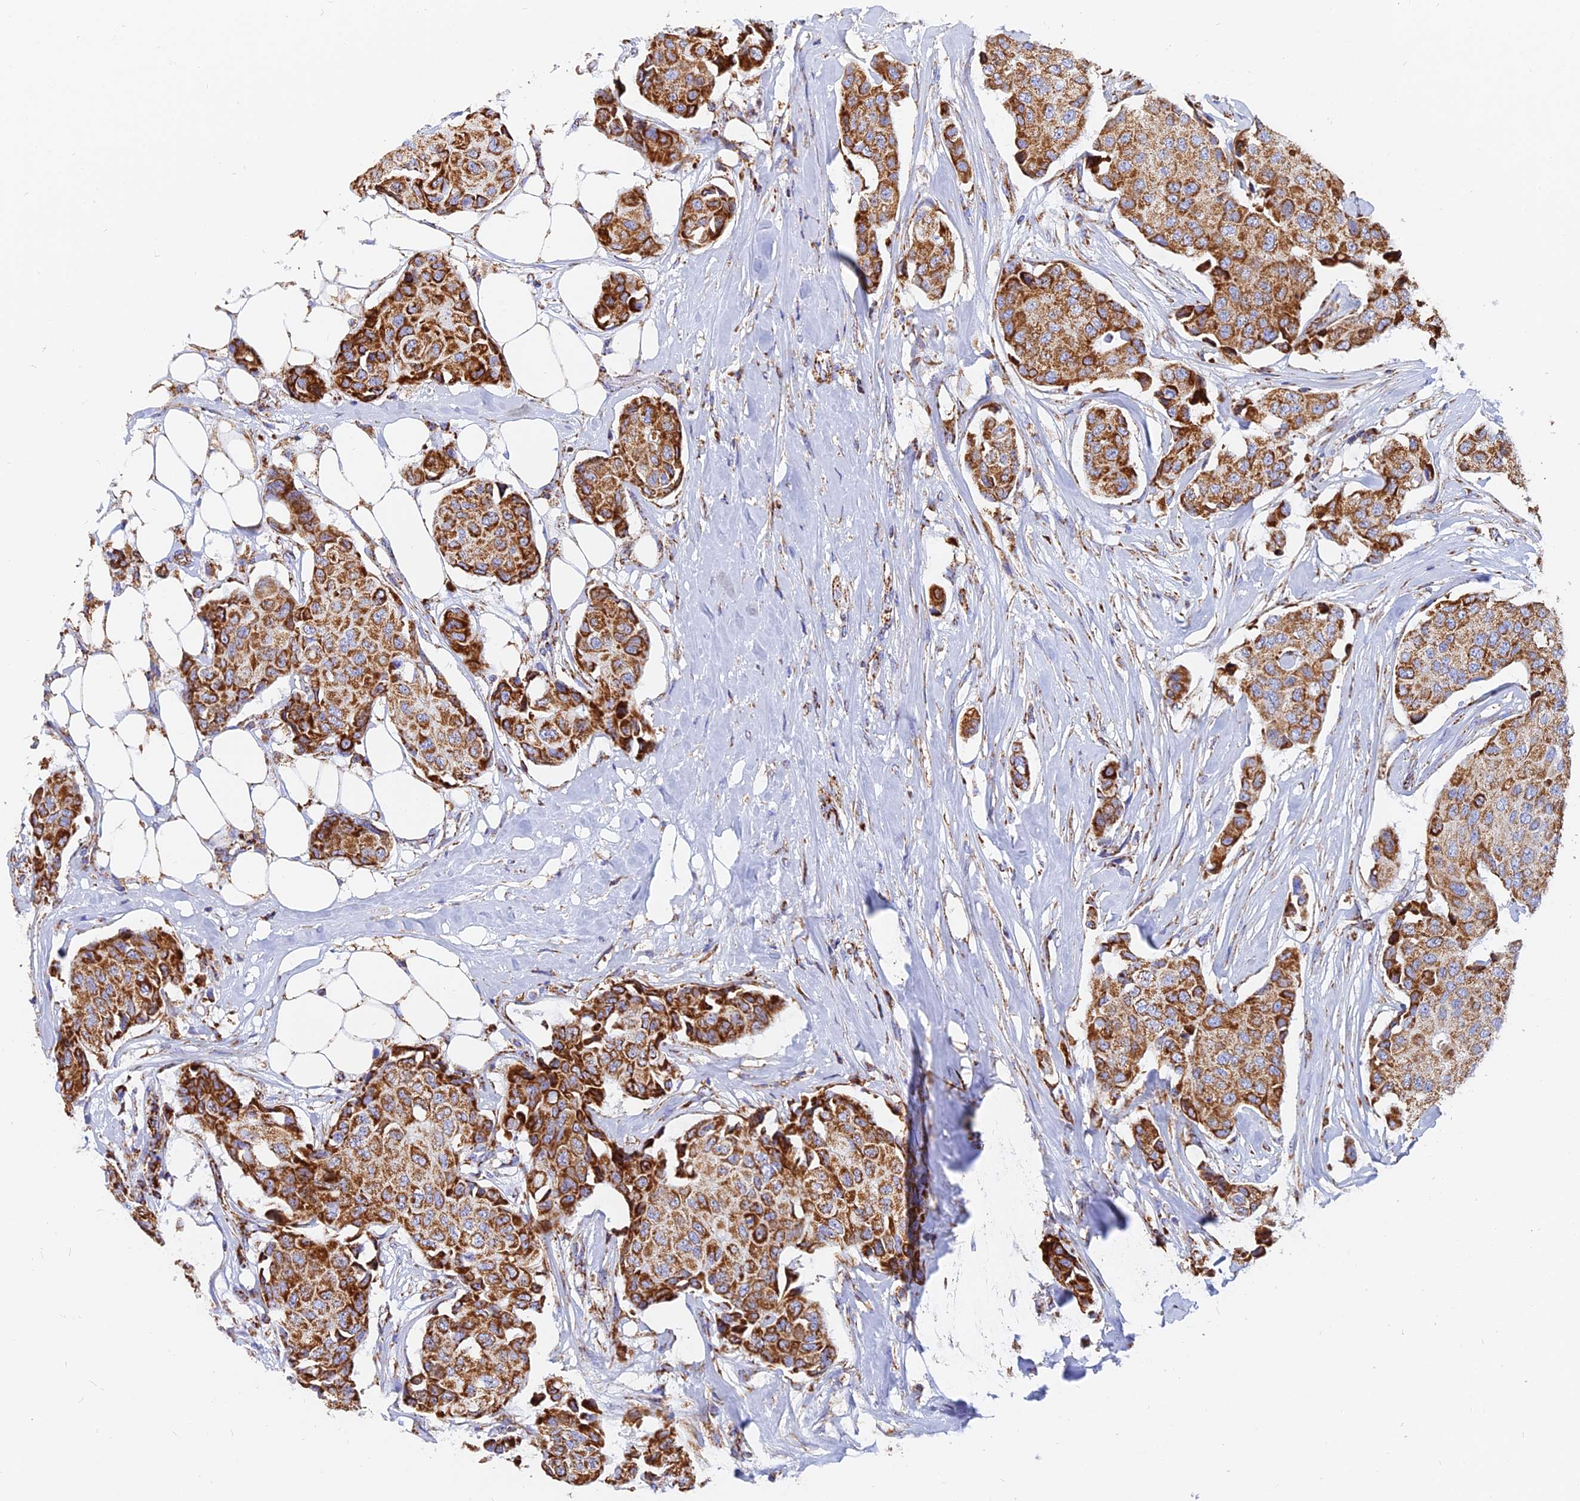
{"staining": {"intensity": "strong", "quantity": ">75%", "location": "cytoplasmic/membranous"}, "tissue": "breast cancer", "cell_type": "Tumor cells", "image_type": "cancer", "snomed": [{"axis": "morphology", "description": "Duct carcinoma"}, {"axis": "topography", "description": "Breast"}], "caption": "DAB (3,3'-diaminobenzidine) immunohistochemical staining of breast cancer (infiltrating ductal carcinoma) displays strong cytoplasmic/membranous protein expression in approximately >75% of tumor cells.", "gene": "NDUFB6", "patient": {"sex": "female", "age": 80}}